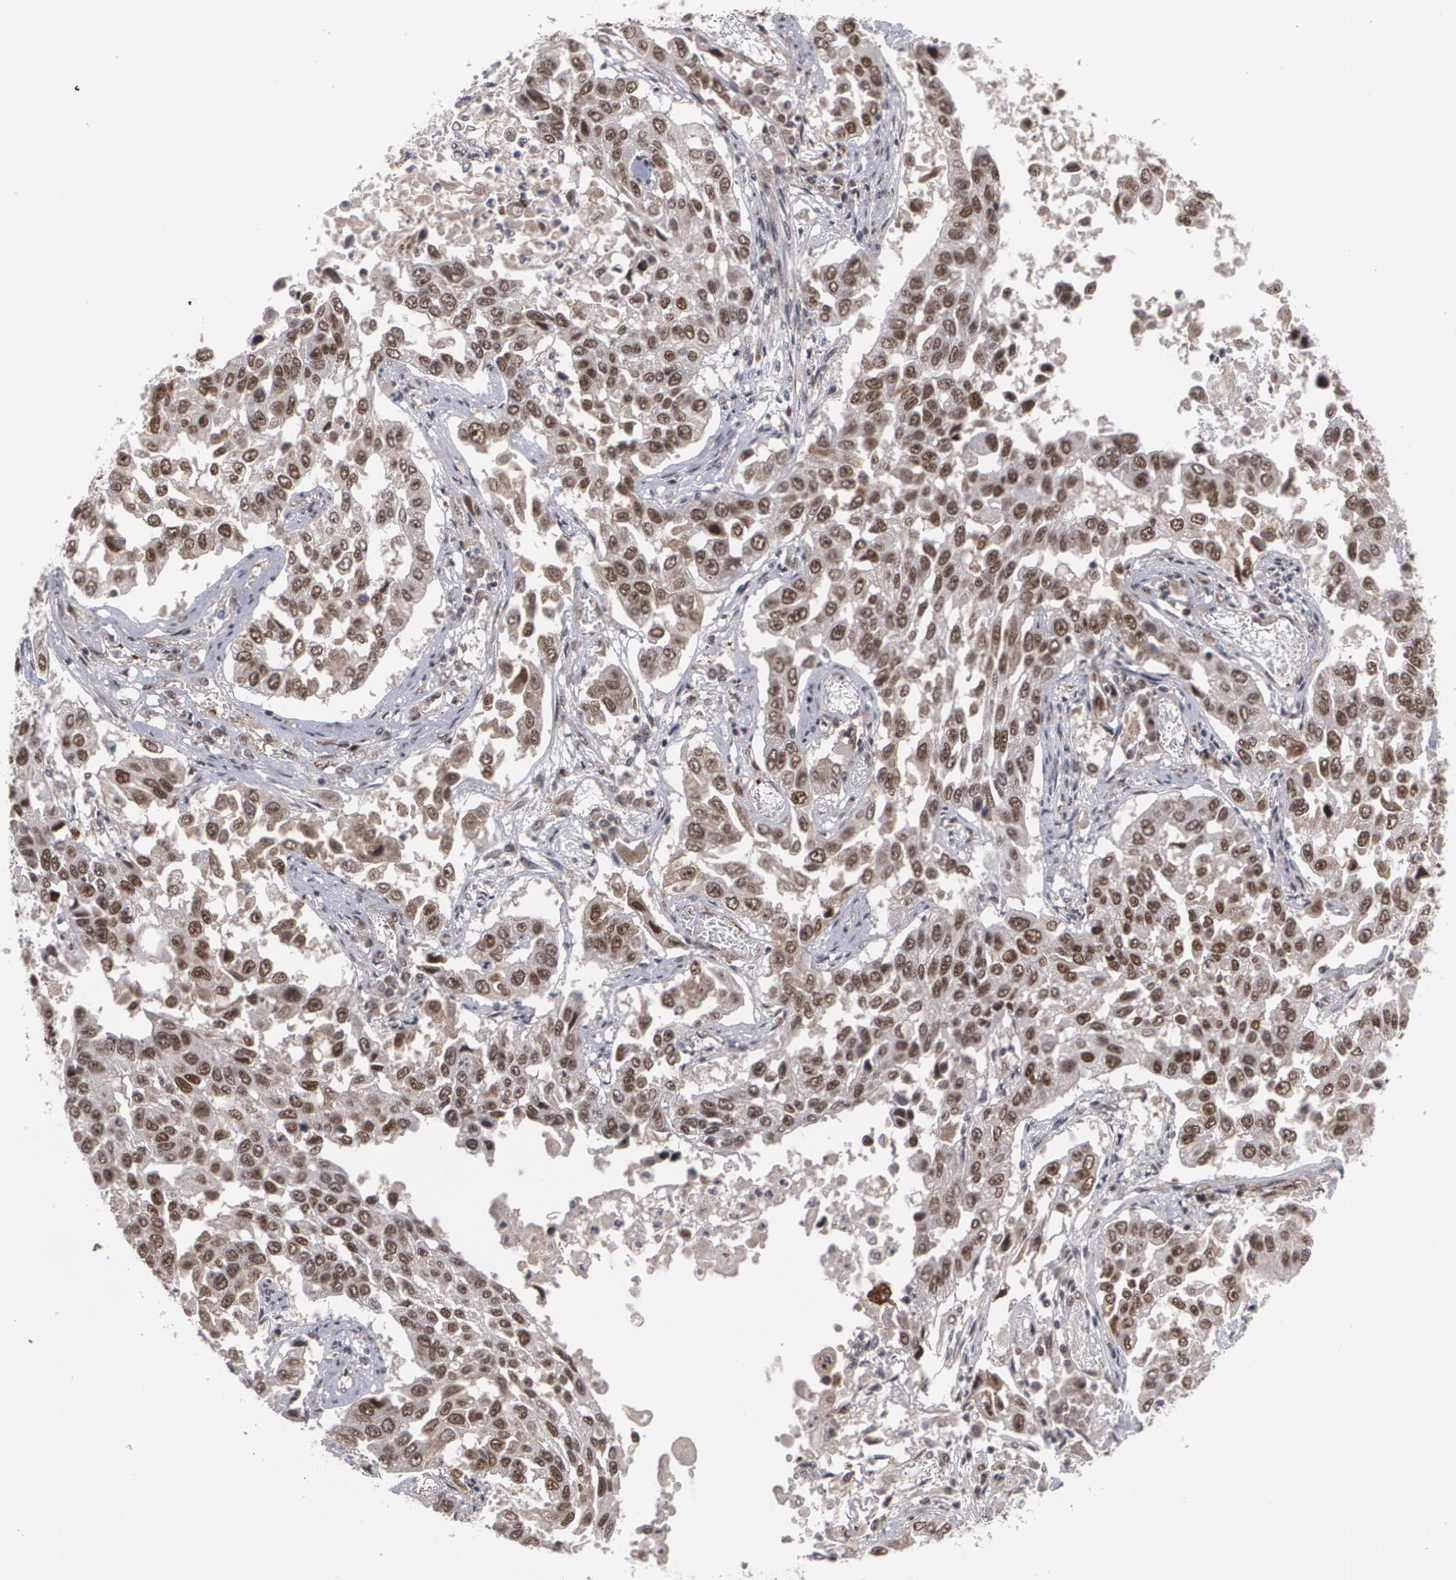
{"staining": {"intensity": "strong", "quantity": ">75%", "location": "nuclear"}, "tissue": "lung cancer", "cell_type": "Tumor cells", "image_type": "cancer", "snomed": [{"axis": "morphology", "description": "Squamous cell carcinoma, NOS"}, {"axis": "topography", "description": "Lung"}], "caption": "About >75% of tumor cells in lung squamous cell carcinoma show strong nuclear protein expression as visualized by brown immunohistochemical staining.", "gene": "INTS6", "patient": {"sex": "male", "age": 71}}